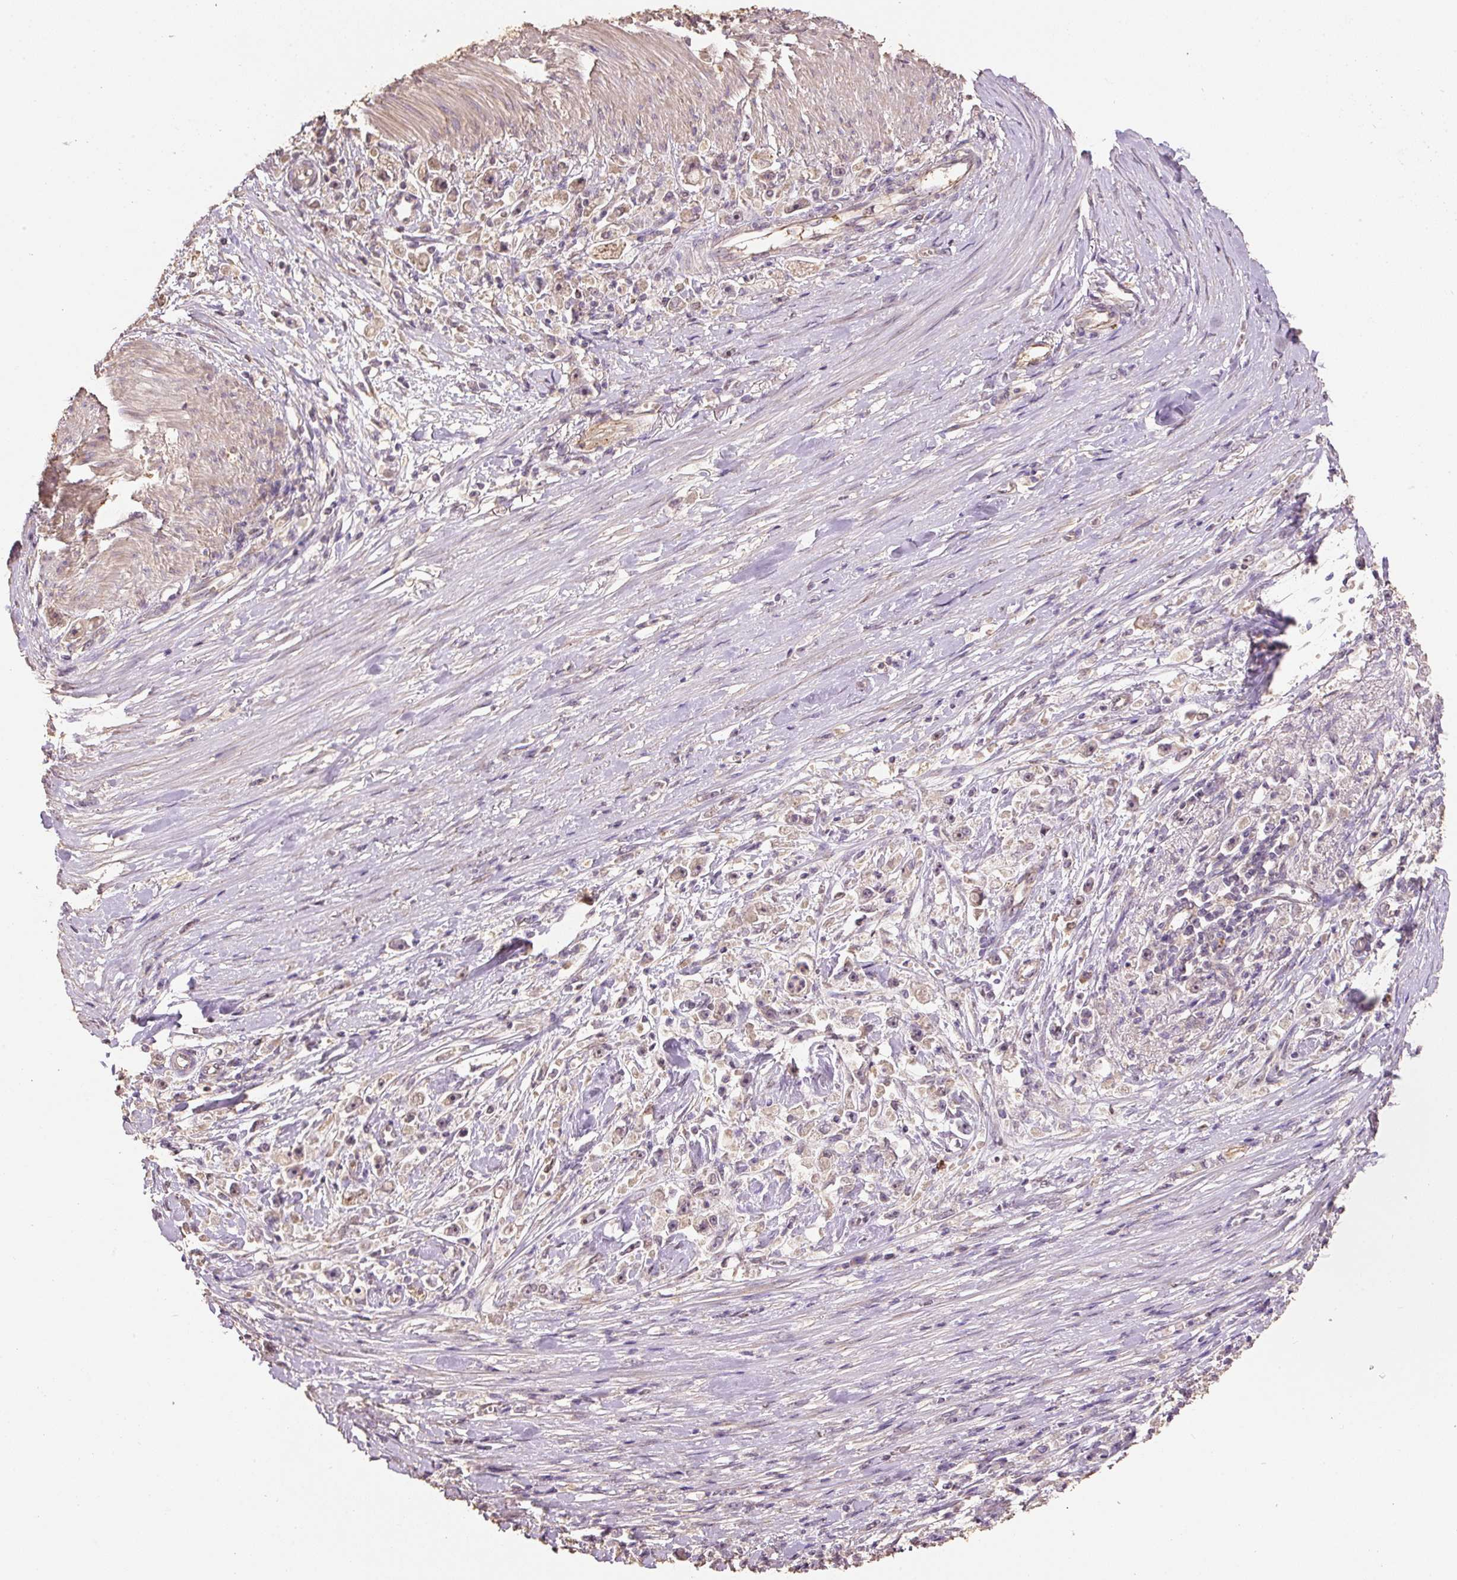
{"staining": {"intensity": "weak", "quantity": ">75%", "location": "cytoplasmic/membranous"}, "tissue": "stomach cancer", "cell_type": "Tumor cells", "image_type": "cancer", "snomed": [{"axis": "morphology", "description": "Adenocarcinoma, NOS"}, {"axis": "topography", "description": "Stomach"}], "caption": "The micrograph displays staining of stomach cancer (adenocarcinoma), revealing weak cytoplasmic/membranous protein positivity (brown color) within tumor cells. (Stains: DAB in brown, nuclei in blue, Microscopy: brightfield microscopy at high magnification).", "gene": "HERC2", "patient": {"sex": "female", "age": 59}}